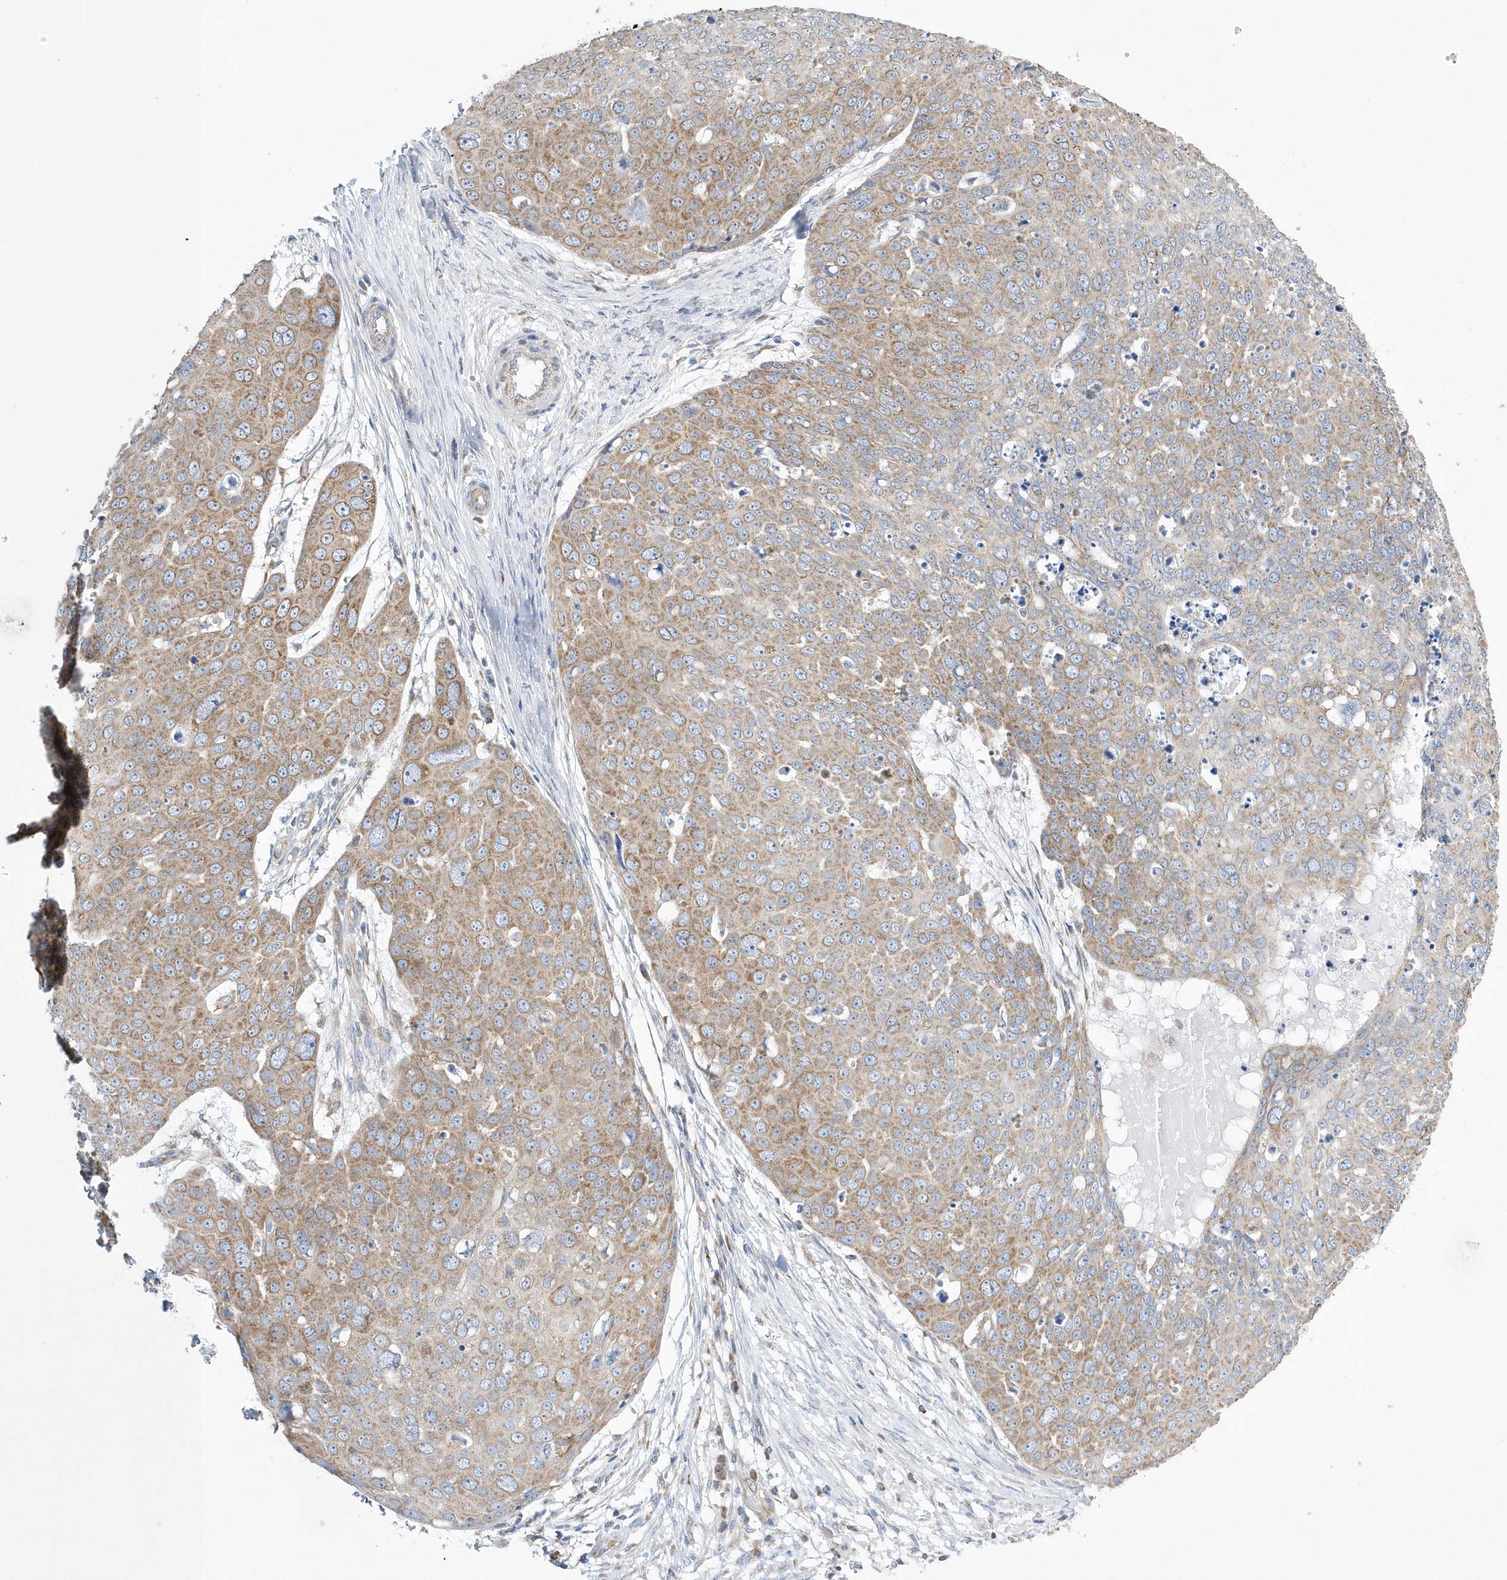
{"staining": {"intensity": "moderate", "quantity": ">75%", "location": "cytoplasmic/membranous"}, "tissue": "skin cancer", "cell_type": "Tumor cells", "image_type": "cancer", "snomed": [{"axis": "morphology", "description": "Squamous cell carcinoma, NOS"}, {"axis": "topography", "description": "Skin"}], "caption": "Human skin squamous cell carcinoma stained with a brown dye shows moderate cytoplasmic/membranous positive staining in approximately >75% of tumor cells.", "gene": "SPATA5", "patient": {"sex": "male", "age": 71}}